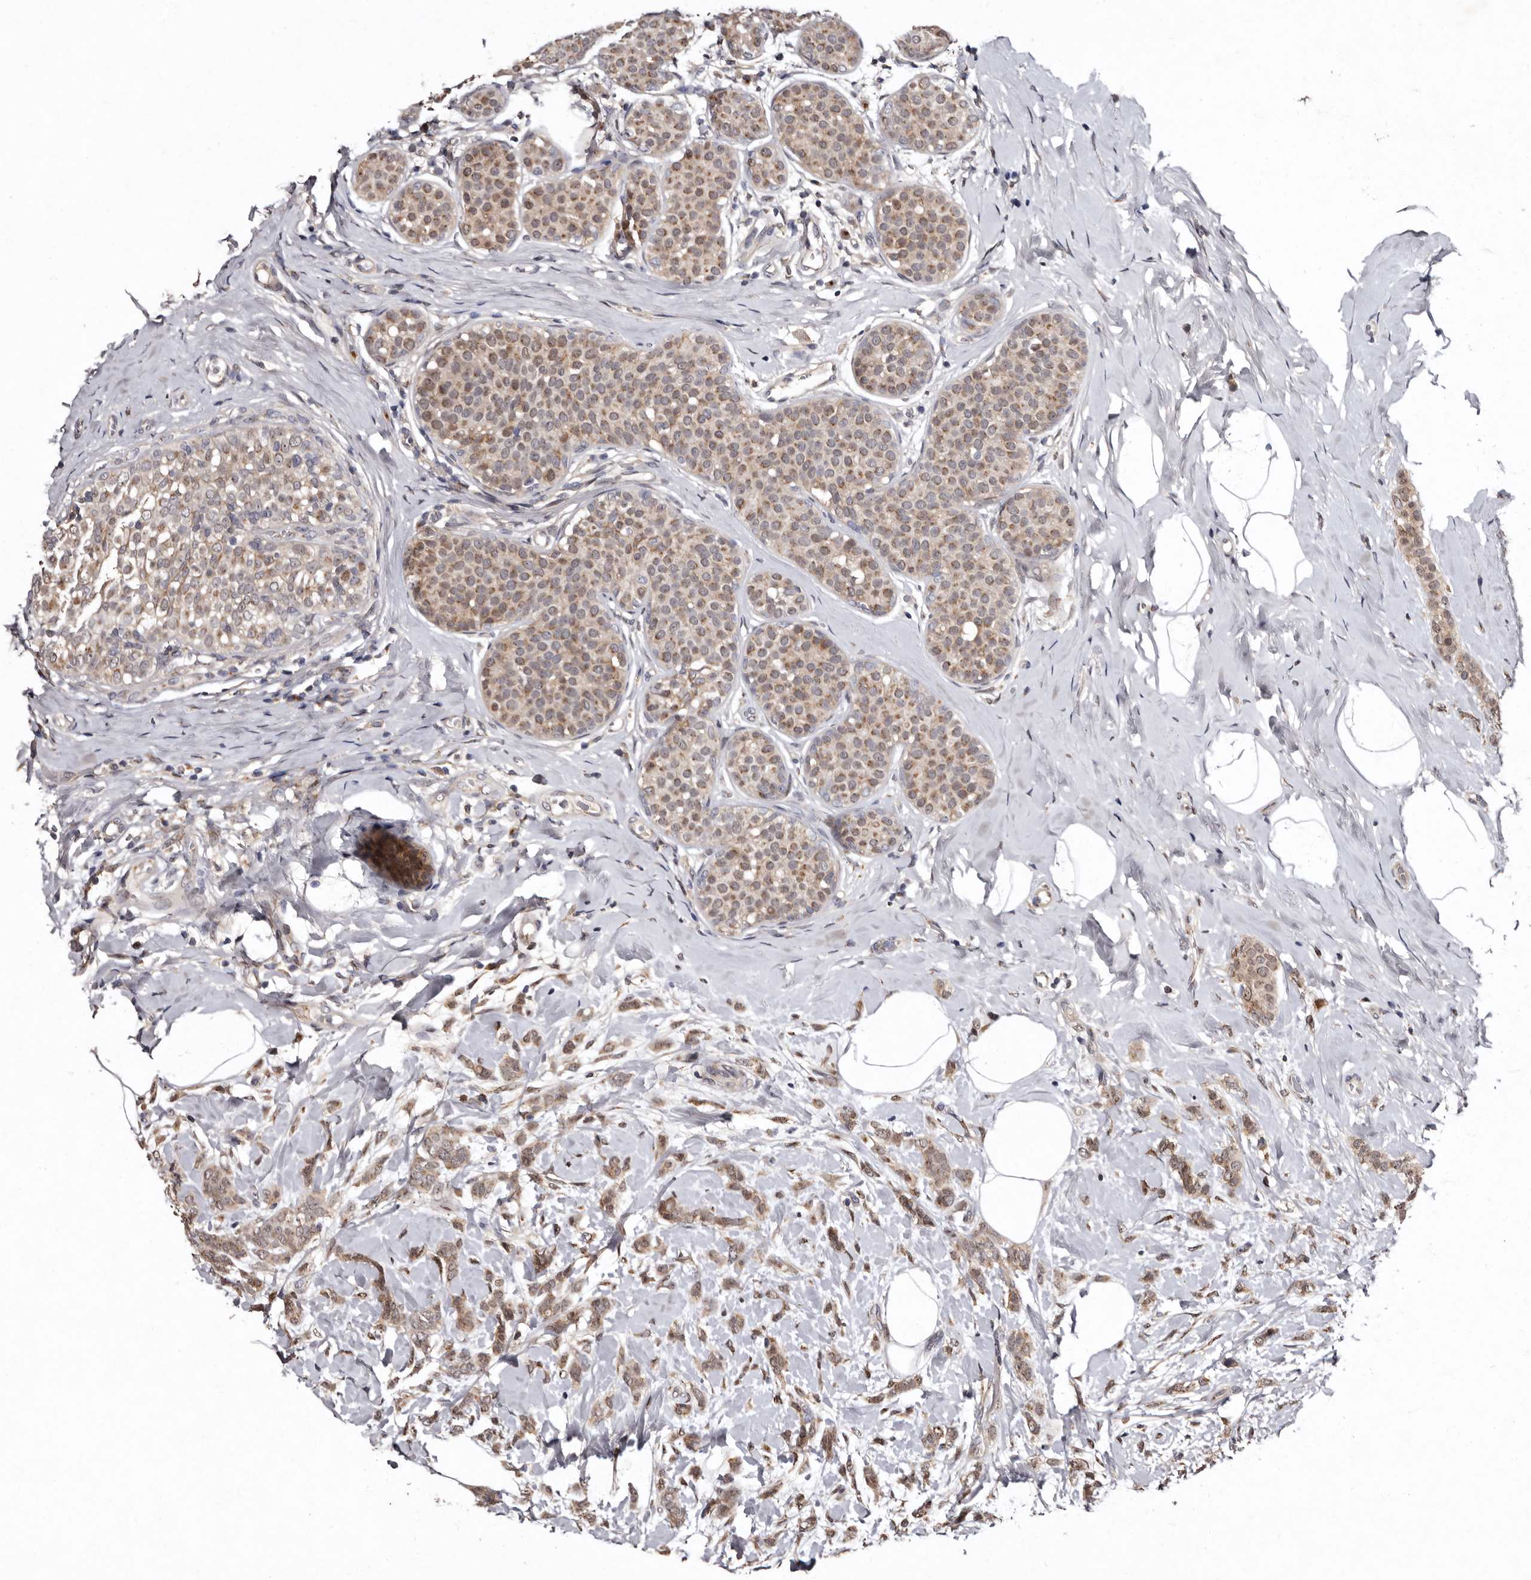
{"staining": {"intensity": "moderate", "quantity": ">75%", "location": "cytoplasmic/membranous"}, "tissue": "breast cancer", "cell_type": "Tumor cells", "image_type": "cancer", "snomed": [{"axis": "morphology", "description": "Lobular carcinoma, in situ"}, {"axis": "morphology", "description": "Lobular carcinoma"}, {"axis": "topography", "description": "Breast"}], "caption": "A brown stain highlights moderate cytoplasmic/membranous expression of a protein in lobular carcinoma in situ (breast) tumor cells. (Brightfield microscopy of DAB IHC at high magnification).", "gene": "FAM91A1", "patient": {"sex": "female", "age": 41}}